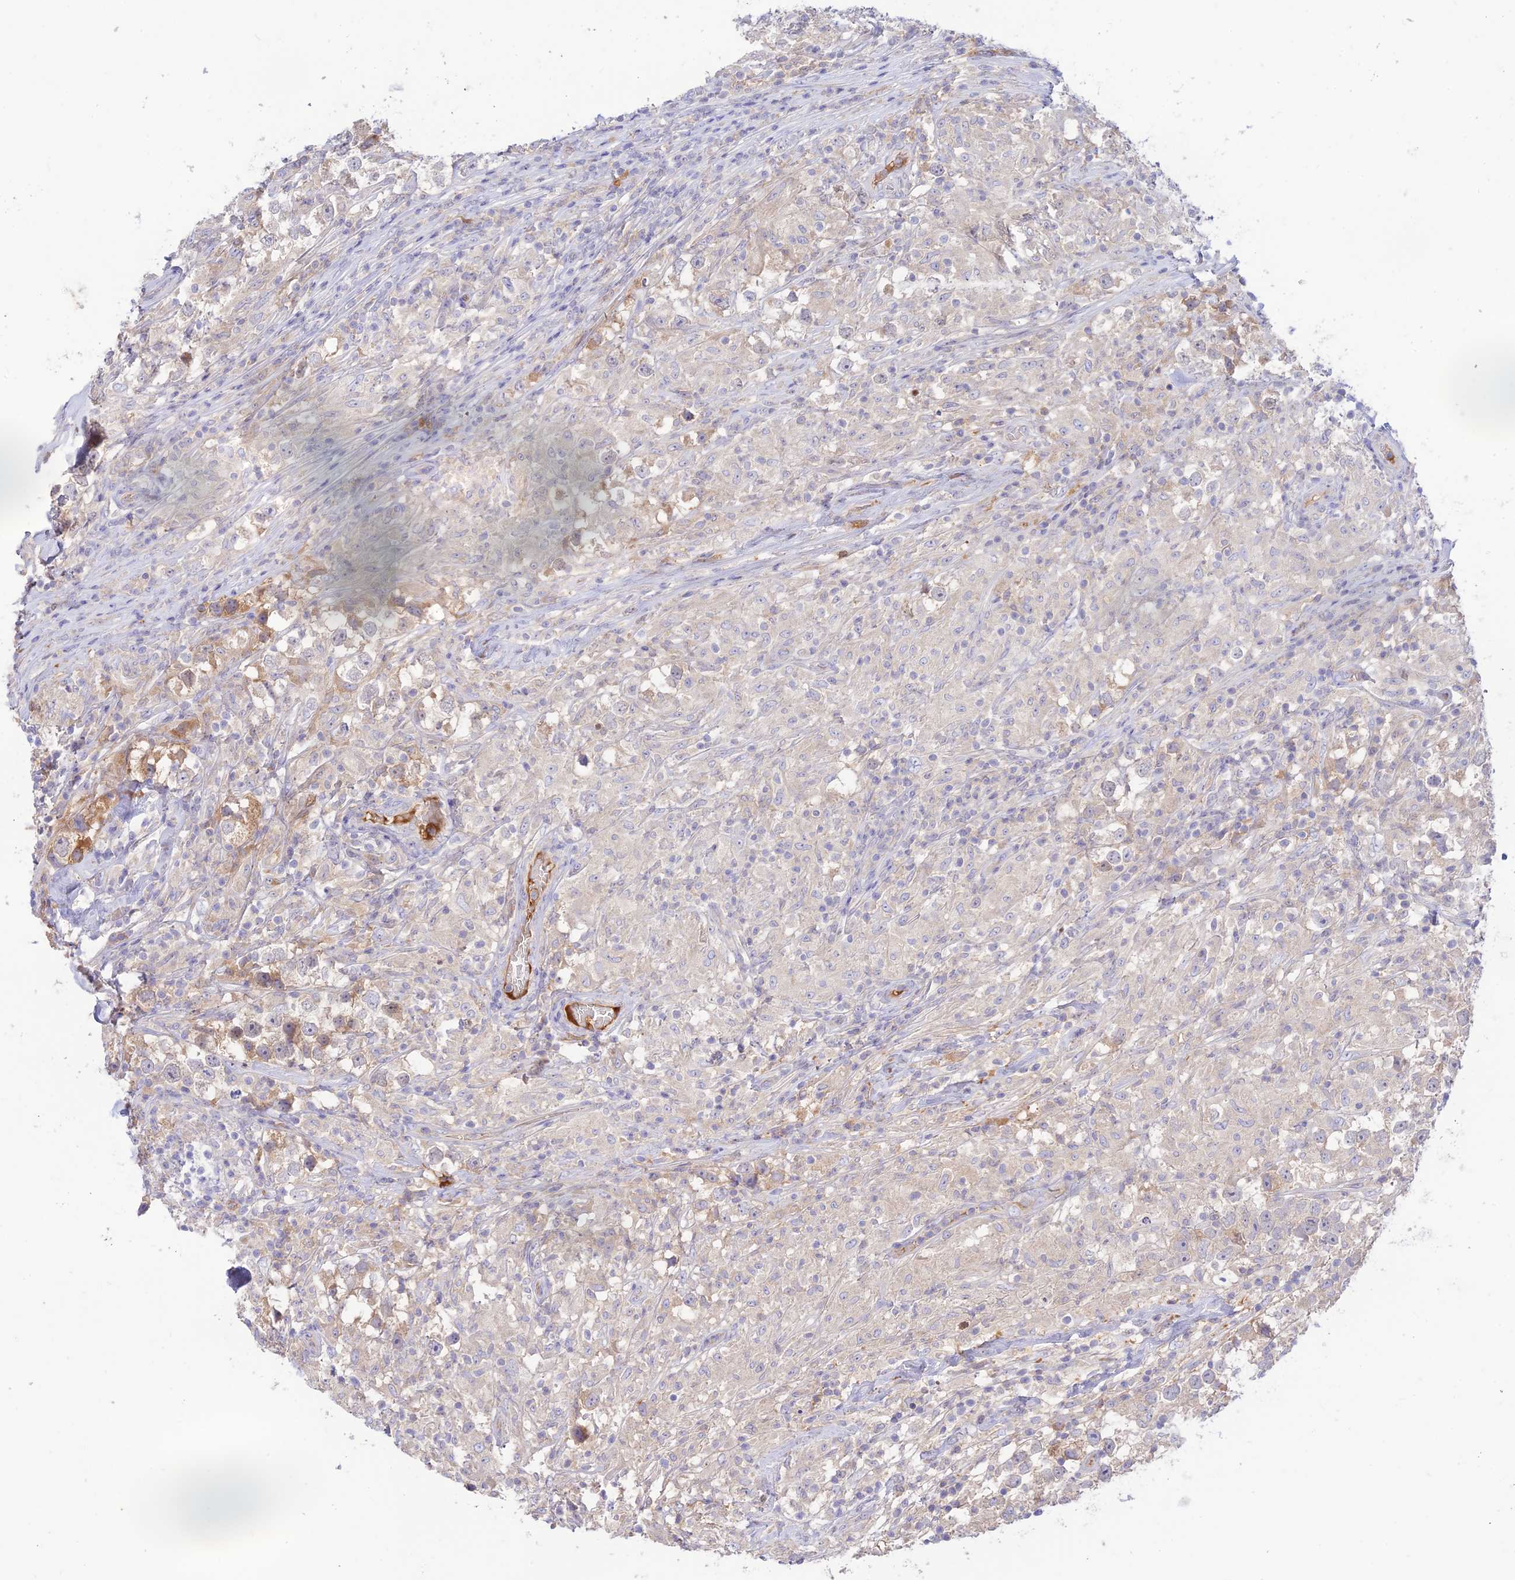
{"staining": {"intensity": "weak", "quantity": "<25%", "location": "cytoplasmic/membranous"}, "tissue": "testis cancer", "cell_type": "Tumor cells", "image_type": "cancer", "snomed": [{"axis": "morphology", "description": "Seminoma, NOS"}, {"axis": "topography", "description": "Testis"}], "caption": "Tumor cells are negative for brown protein staining in testis seminoma. (Immunohistochemistry (ihc), brightfield microscopy, high magnification).", "gene": "NLRP9", "patient": {"sex": "male", "age": 46}}